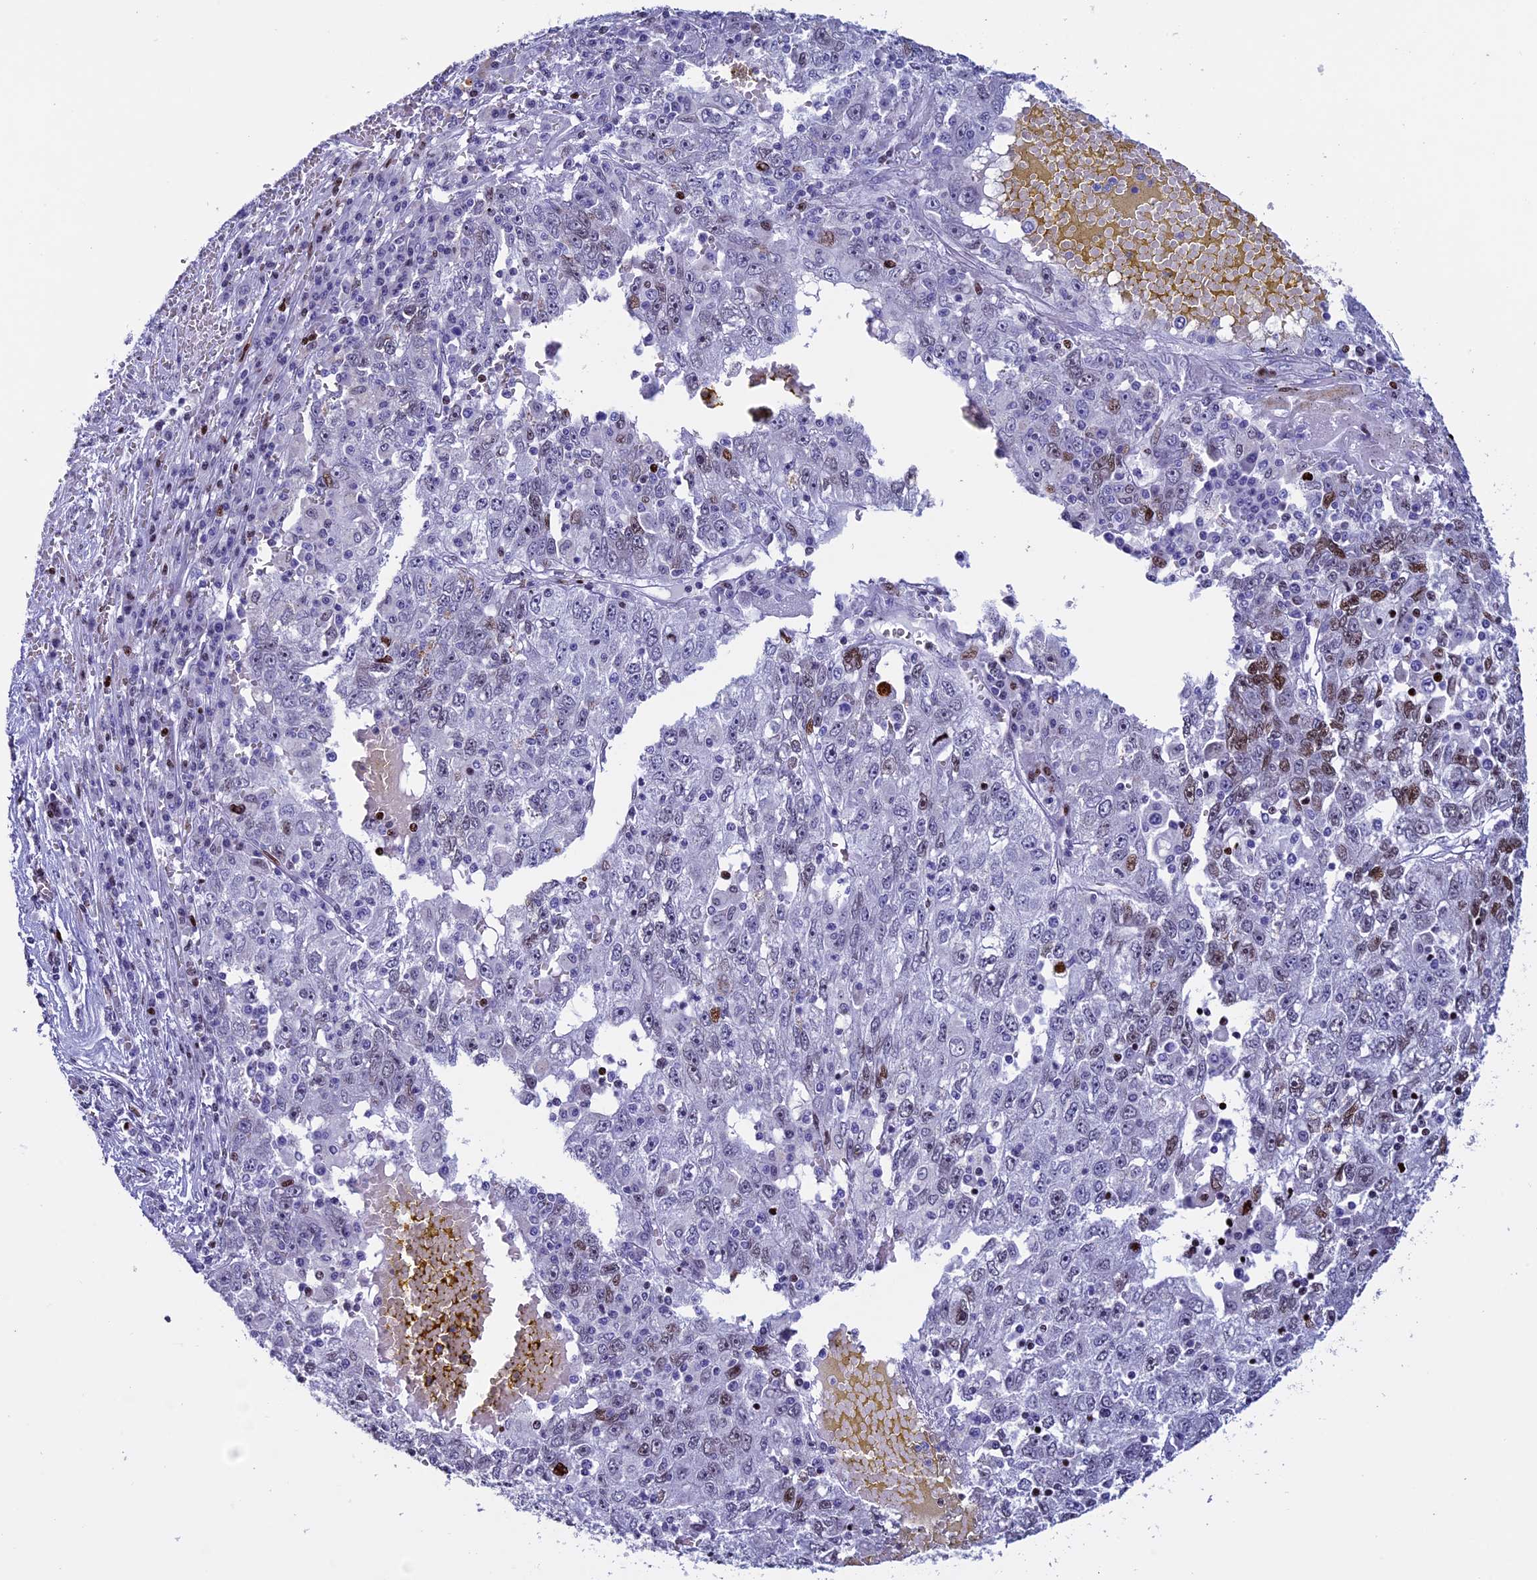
{"staining": {"intensity": "moderate", "quantity": "25%-75%", "location": "nuclear"}, "tissue": "liver cancer", "cell_type": "Tumor cells", "image_type": "cancer", "snomed": [{"axis": "morphology", "description": "Carcinoma, Hepatocellular, NOS"}, {"axis": "topography", "description": "Liver"}], "caption": "Protein staining shows moderate nuclear staining in about 25%-75% of tumor cells in liver cancer.", "gene": "BTBD3", "patient": {"sex": "male", "age": 49}}